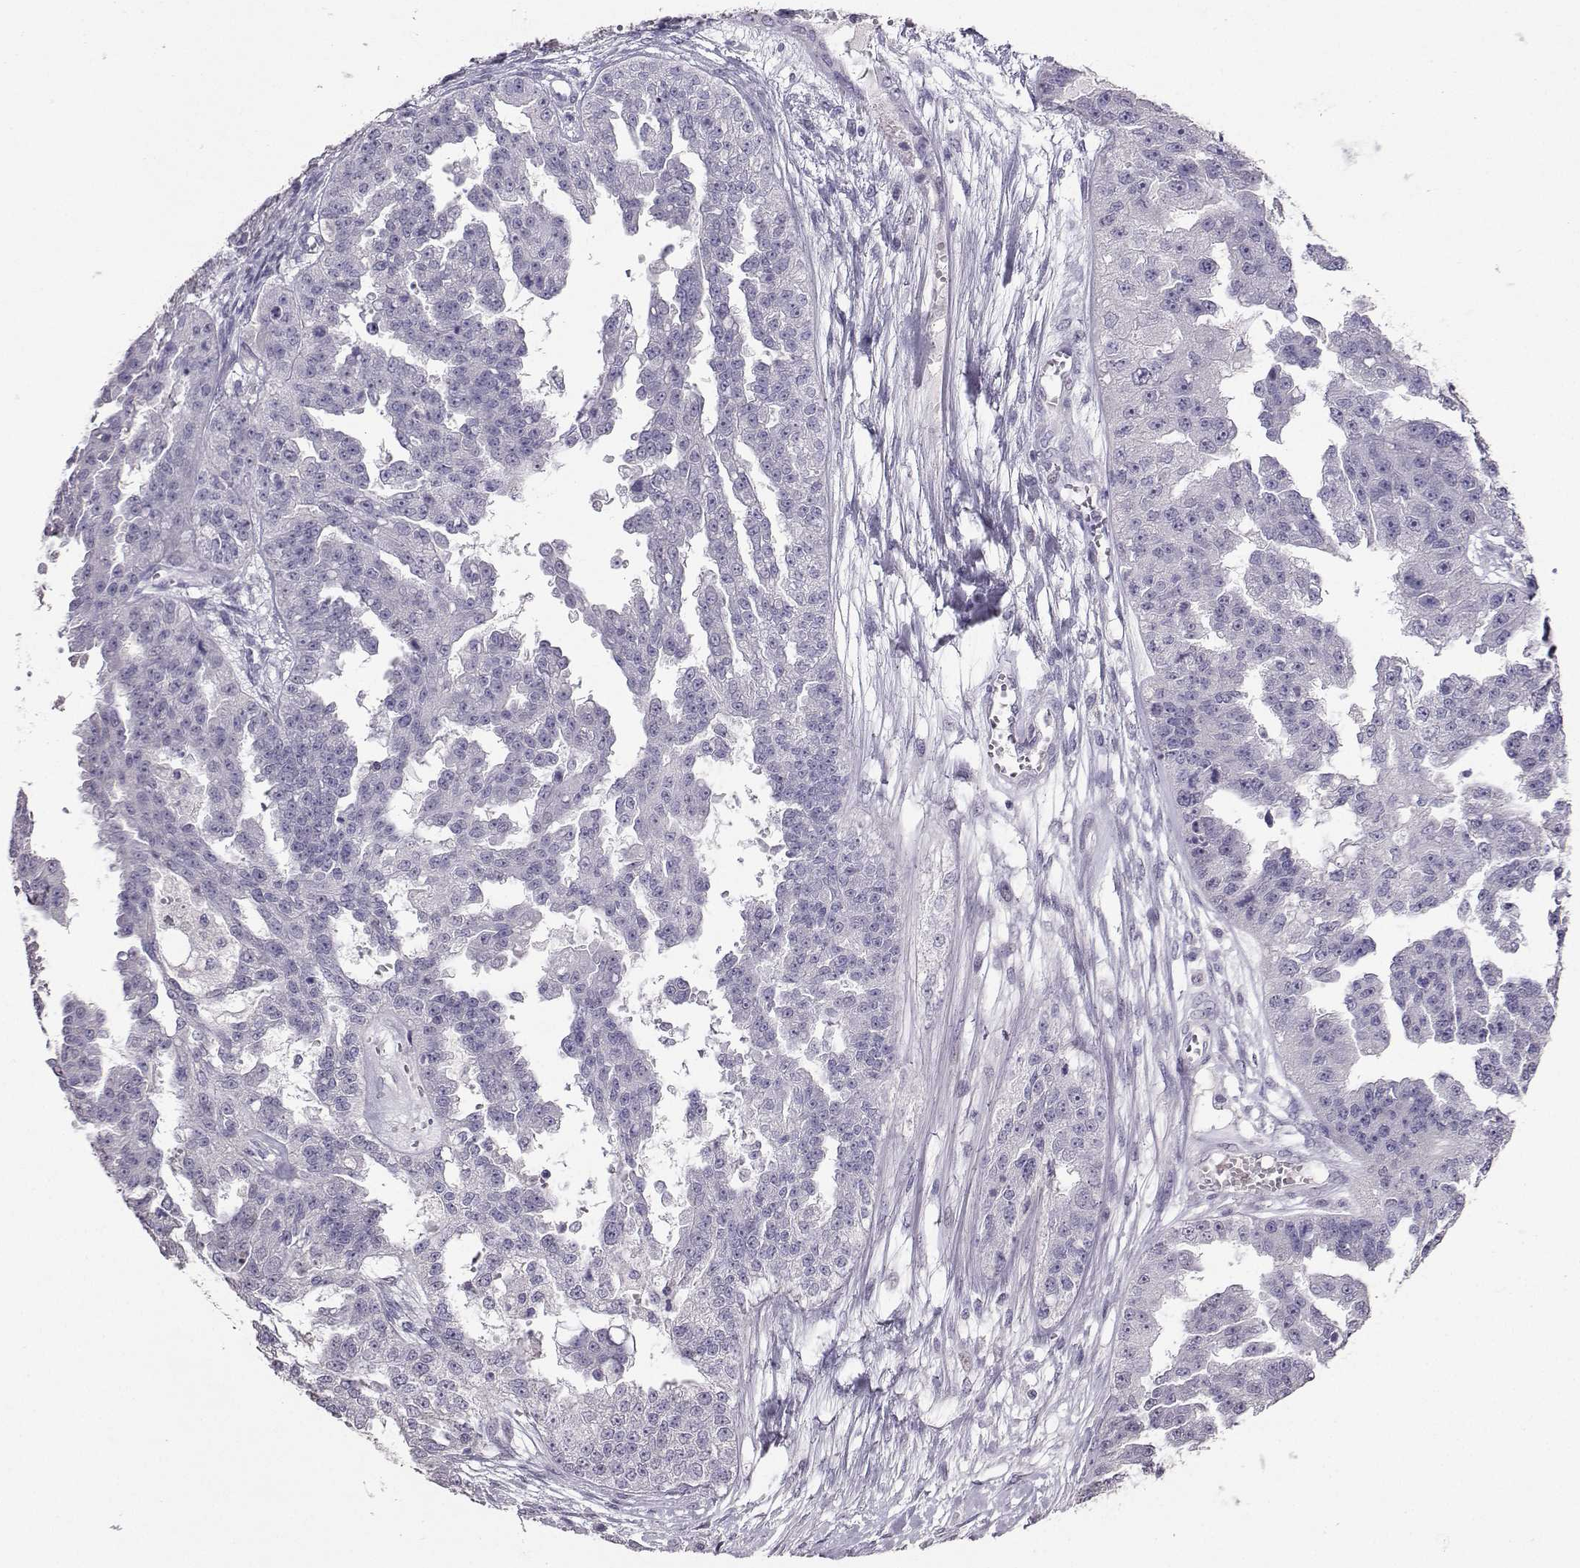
{"staining": {"intensity": "negative", "quantity": "none", "location": "none"}, "tissue": "ovarian cancer", "cell_type": "Tumor cells", "image_type": "cancer", "snomed": [{"axis": "morphology", "description": "Cystadenocarcinoma, serous, NOS"}, {"axis": "topography", "description": "Ovary"}], "caption": "High power microscopy micrograph of an immunohistochemistry photomicrograph of serous cystadenocarcinoma (ovarian), revealing no significant positivity in tumor cells. (Stains: DAB immunohistochemistry with hematoxylin counter stain, Microscopy: brightfield microscopy at high magnification).", "gene": "CARTPT", "patient": {"sex": "female", "age": 58}}